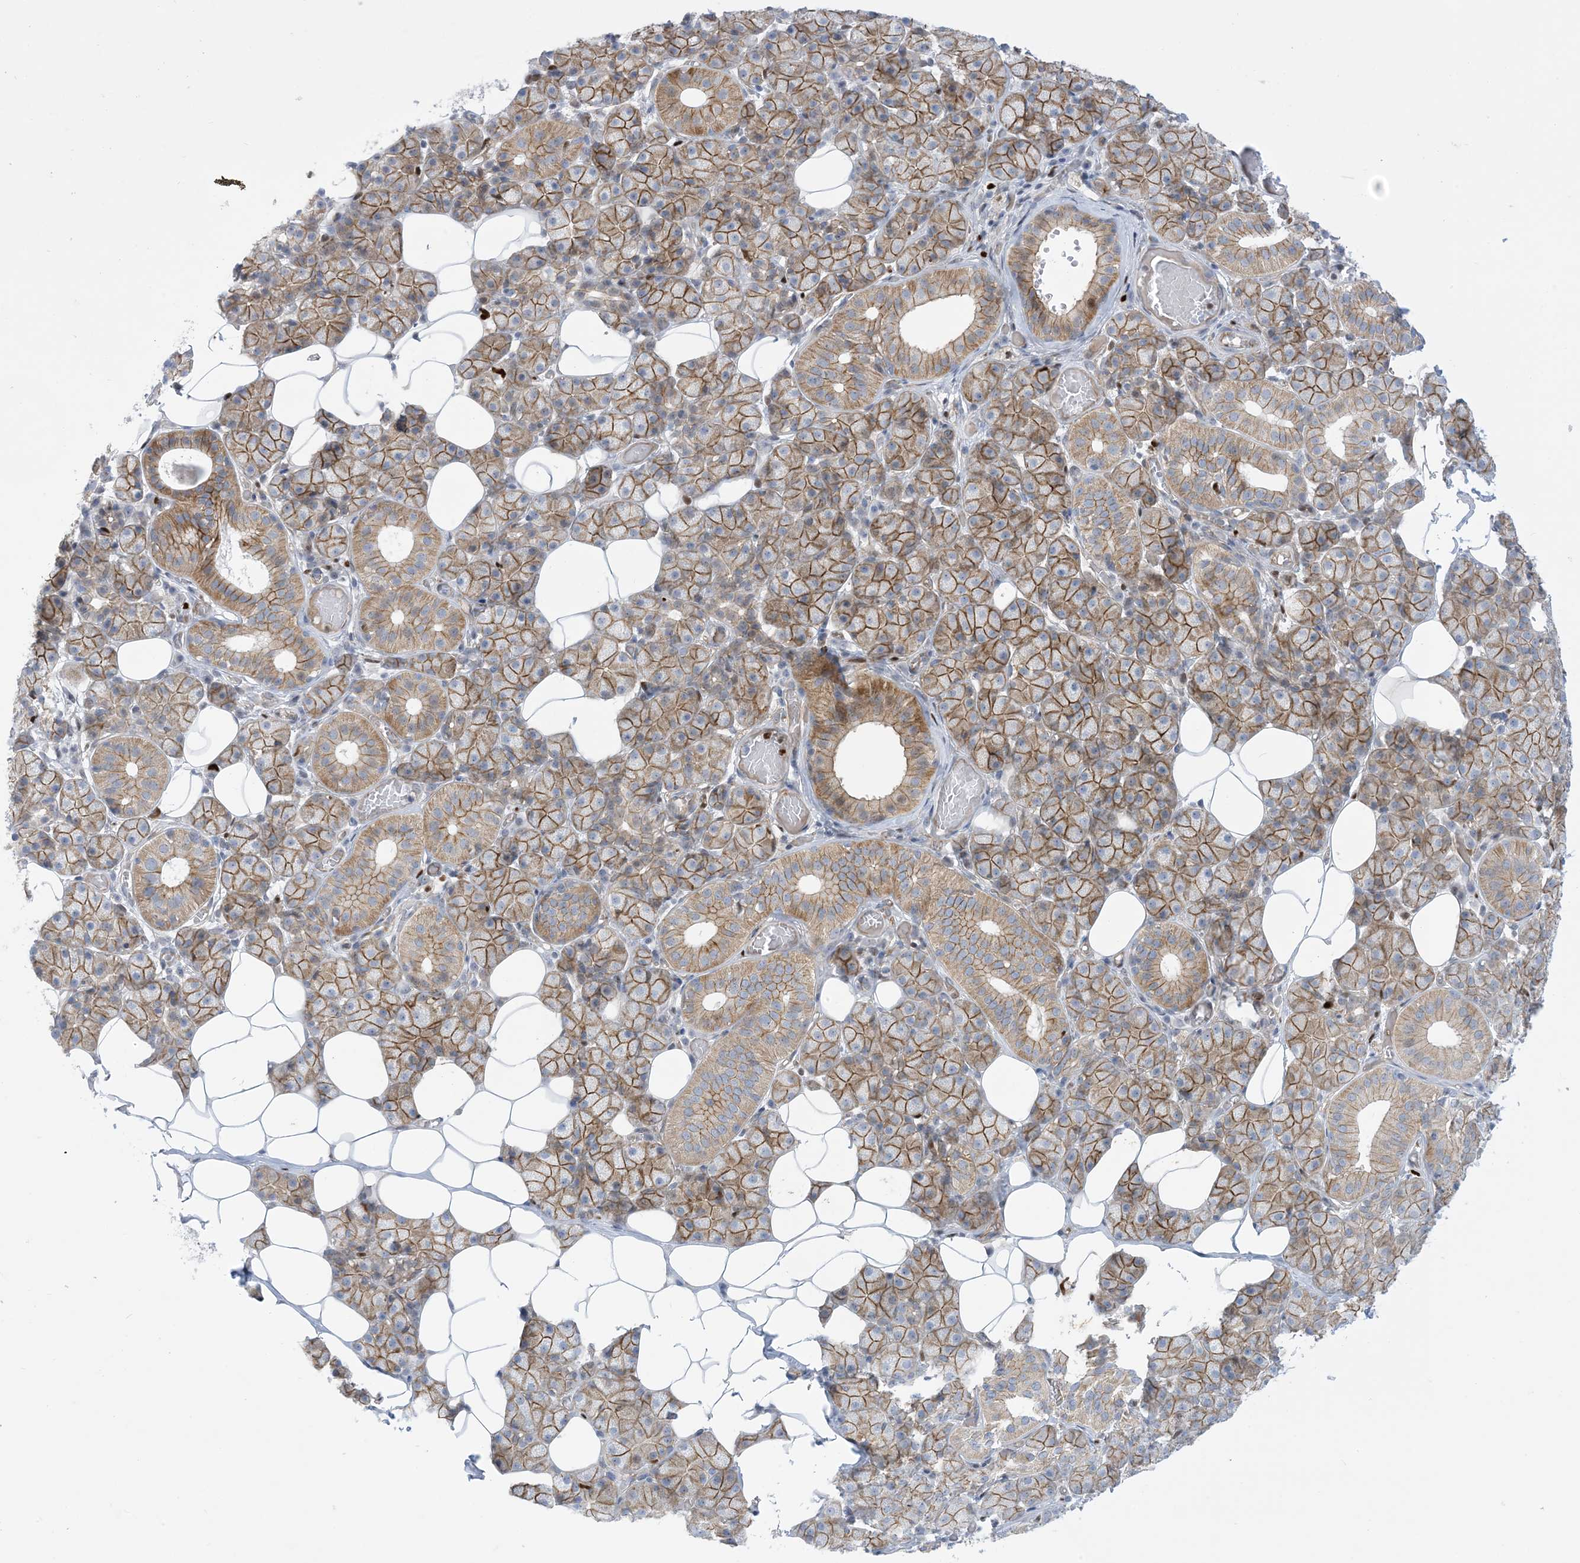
{"staining": {"intensity": "moderate", "quantity": ">75%", "location": "cytoplasmic/membranous"}, "tissue": "salivary gland", "cell_type": "Glandular cells", "image_type": "normal", "snomed": [{"axis": "morphology", "description": "Normal tissue, NOS"}, {"axis": "topography", "description": "Salivary gland"}], "caption": "Salivary gland stained with DAB immunohistochemistry (IHC) reveals medium levels of moderate cytoplasmic/membranous staining in approximately >75% of glandular cells.", "gene": "MARS2", "patient": {"sex": "female", "age": 33}}